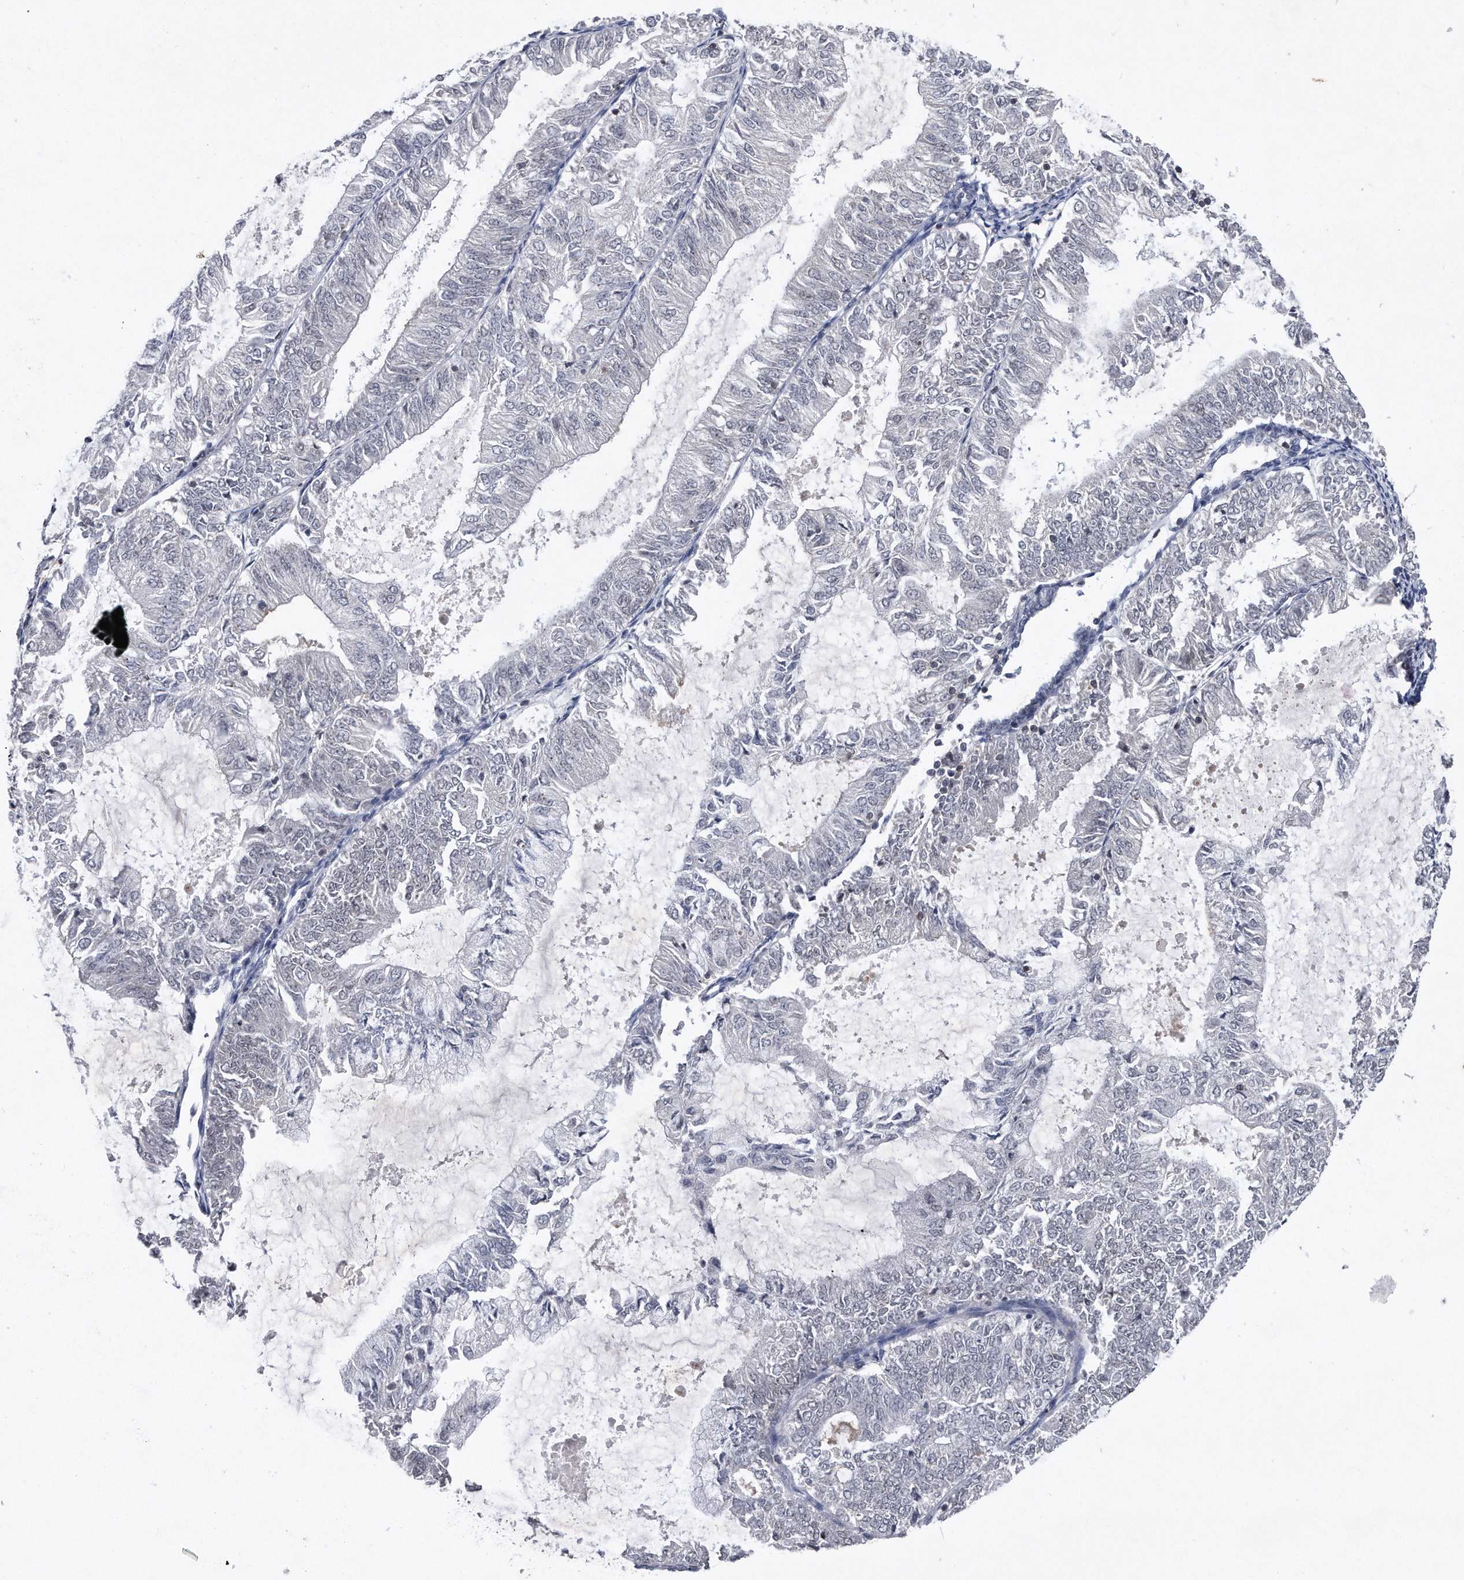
{"staining": {"intensity": "weak", "quantity": "<25%", "location": "nuclear"}, "tissue": "endometrial cancer", "cell_type": "Tumor cells", "image_type": "cancer", "snomed": [{"axis": "morphology", "description": "Adenocarcinoma, NOS"}, {"axis": "topography", "description": "Endometrium"}], "caption": "There is no significant staining in tumor cells of endometrial cancer (adenocarcinoma).", "gene": "VIRMA", "patient": {"sex": "female", "age": 57}}